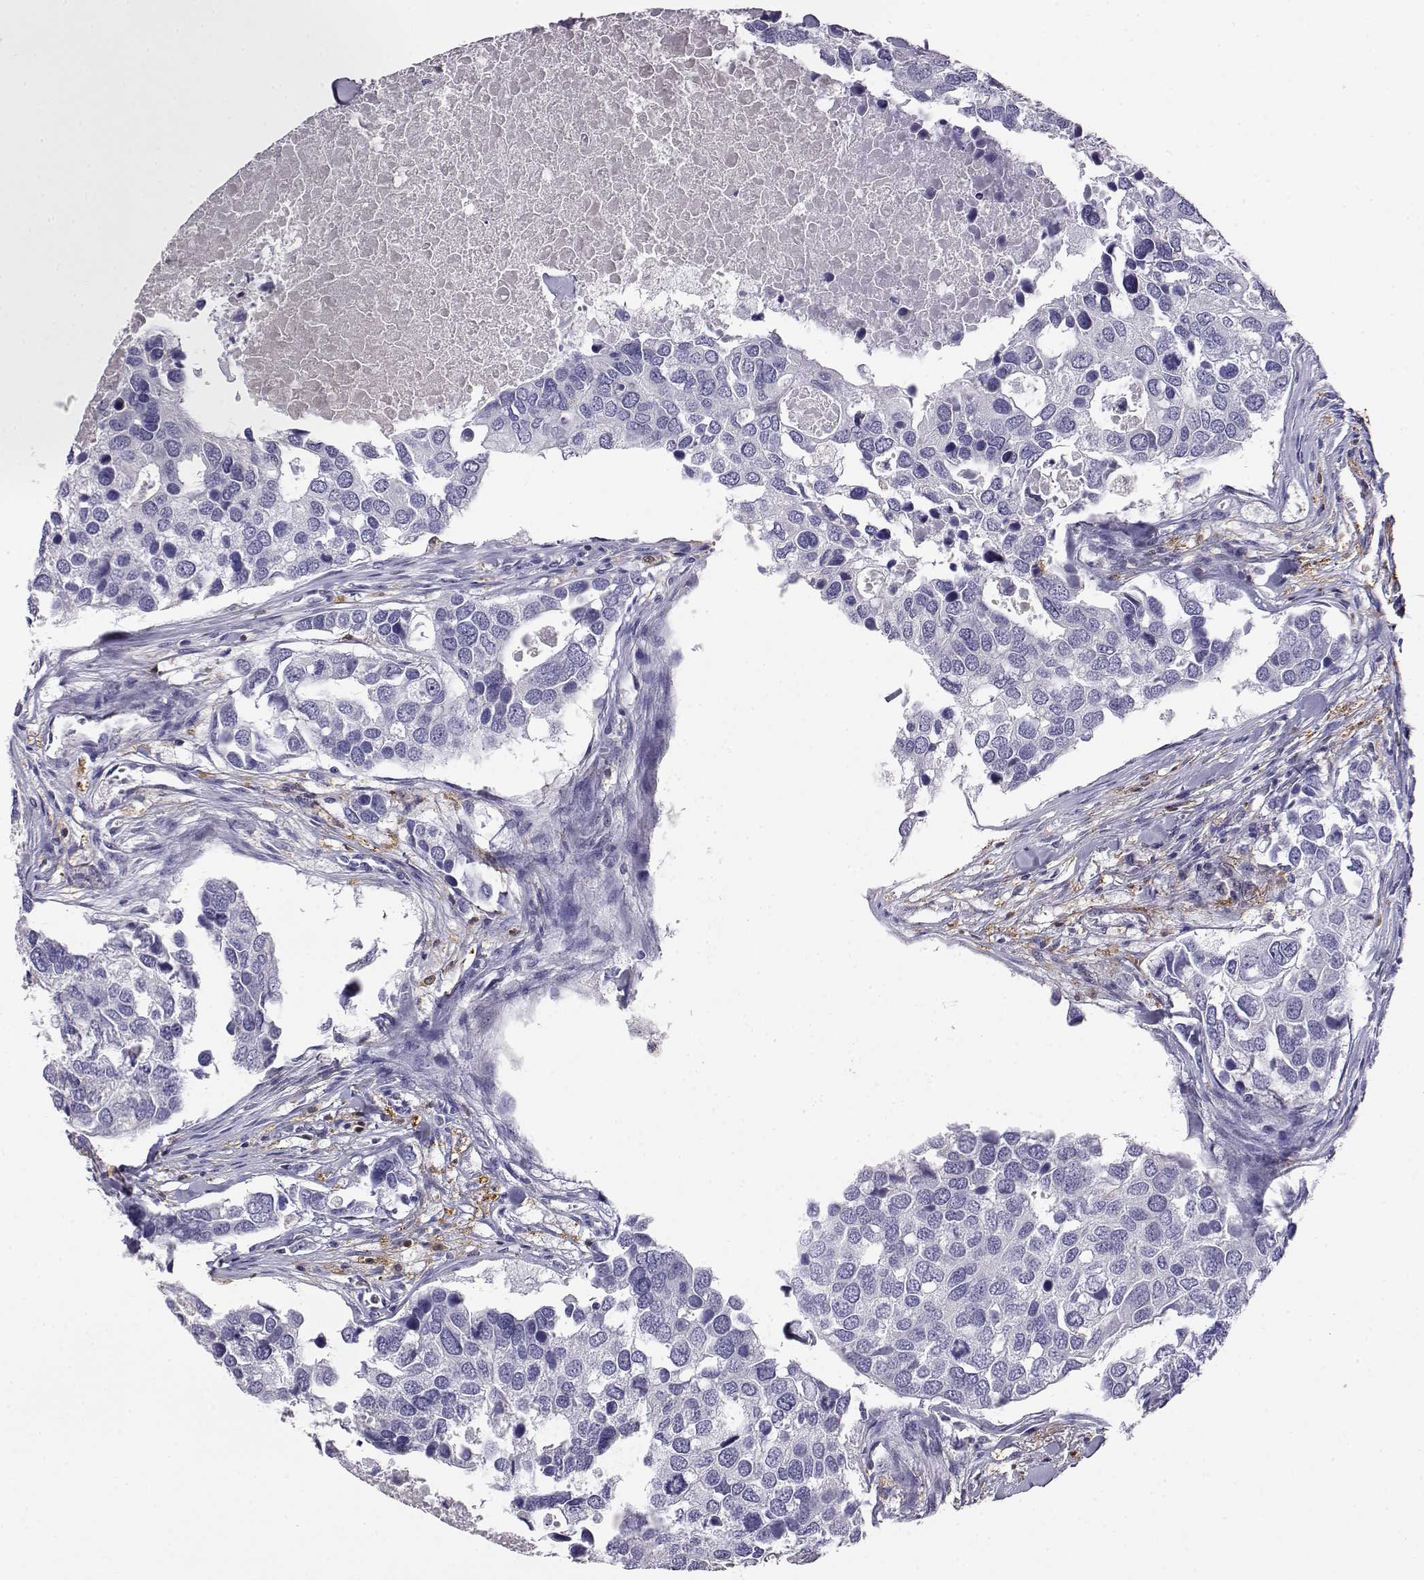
{"staining": {"intensity": "negative", "quantity": "none", "location": "none"}, "tissue": "breast cancer", "cell_type": "Tumor cells", "image_type": "cancer", "snomed": [{"axis": "morphology", "description": "Duct carcinoma"}, {"axis": "topography", "description": "Breast"}], "caption": "Breast cancer (invasive ductal carcinoma) was stained to show a protein in brown. There is no significant staining in tumor cells. (DAB IHC with hematoxylin counter stain).", "gene": "AKR1B1", "patient": {"sex": "female", "age": 83}}